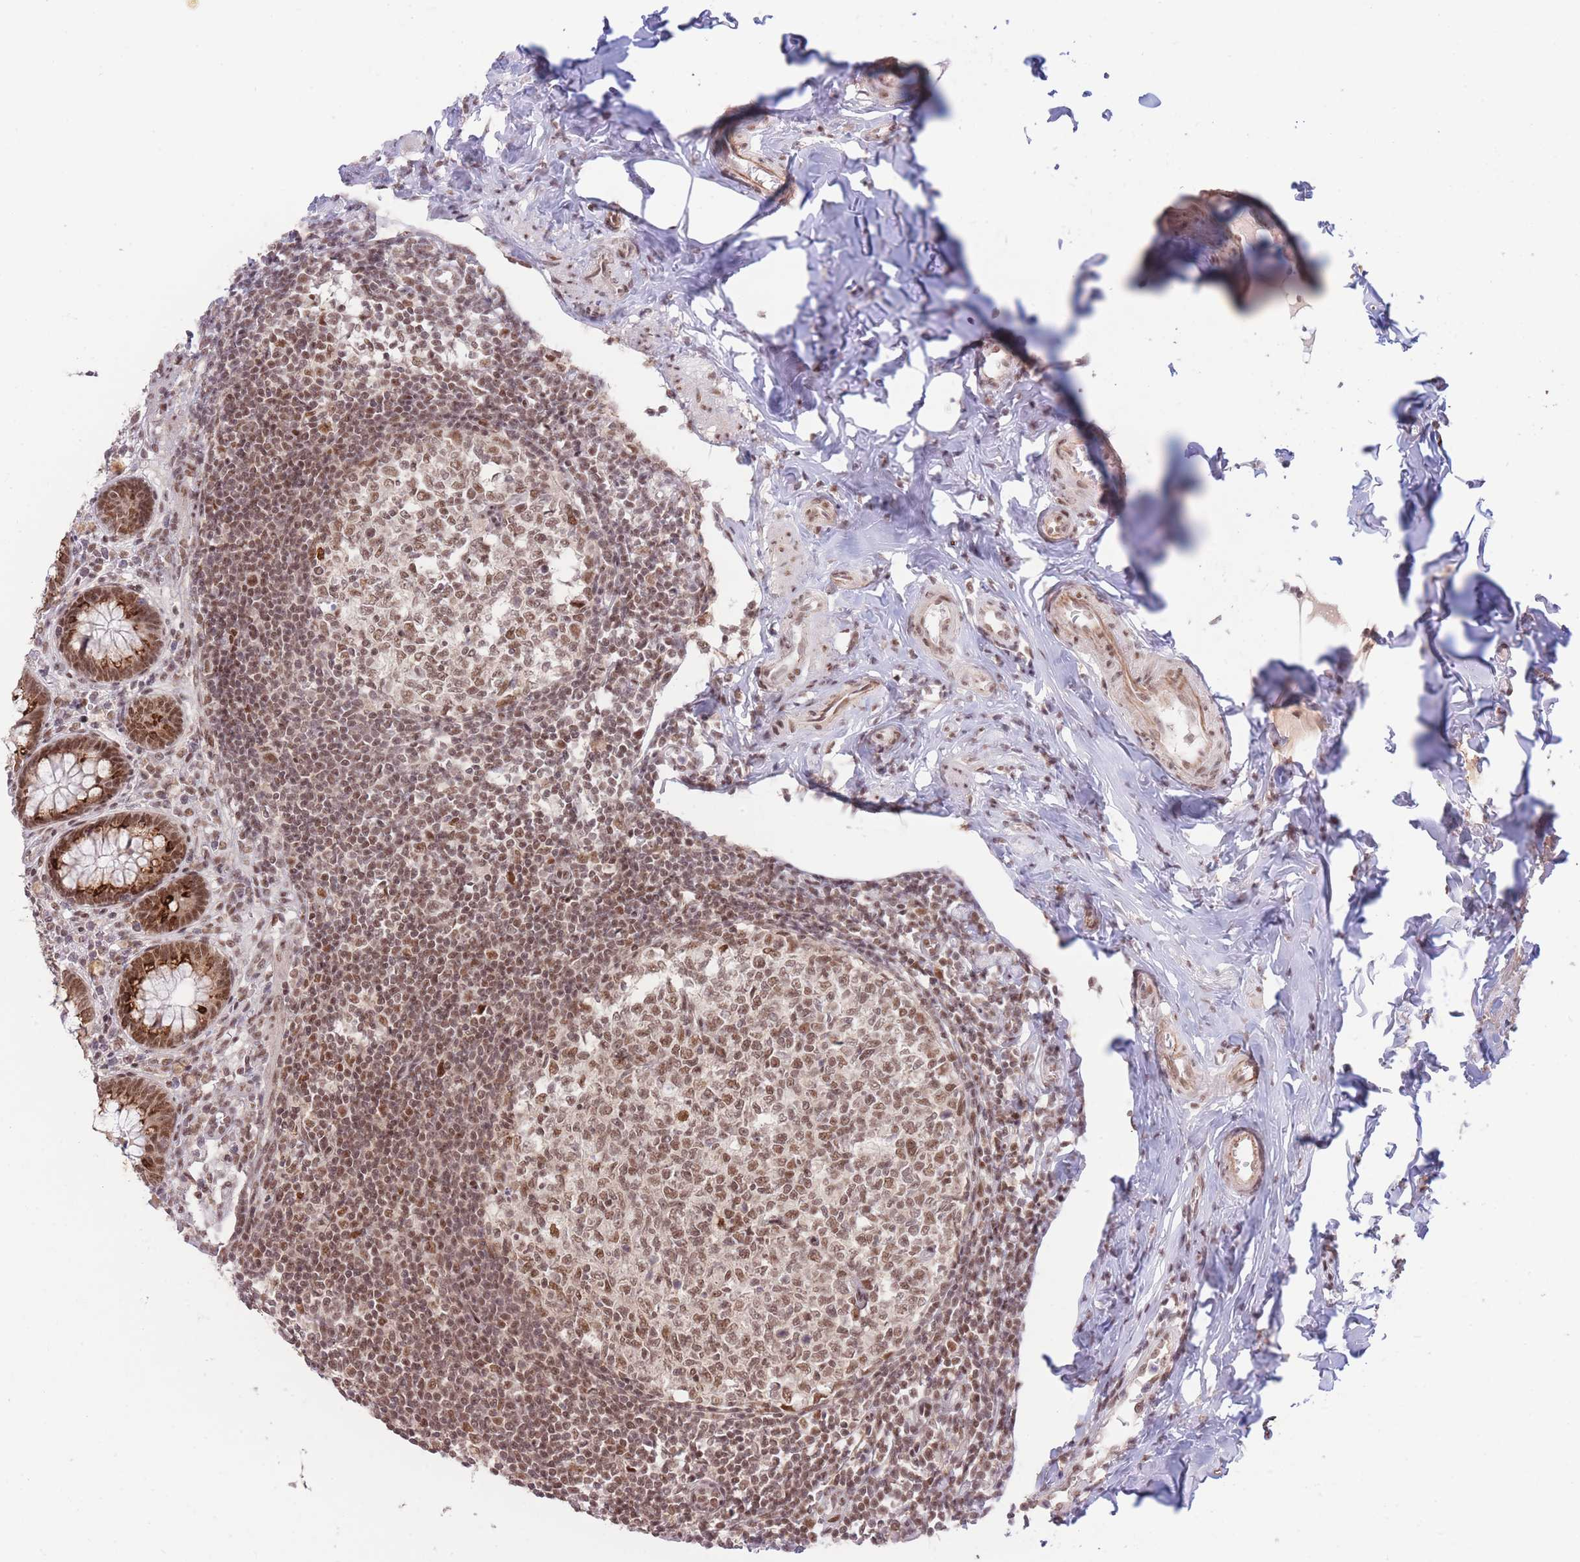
{"staining": {"intensity": "strong", "quantity": ">75%", "location": "cytoplasmic/membranous,nuclear"}, "tissue": "appendix", "cell_type": "Glandular cells", "image_type": "normal", "snomed": [{"axis": "morphology", "description": "Normal tissue, NOS"}, {"axis": "topography", "description": "Appendix"}], "caption": "Immunohistochemistry image of normal appendix: human appendix stained using immunohistochemistry (IHC) shows high levels of strong protein expression localized specifically in the cytoplasmic/membranous,nuclear of glandular cells, appearing as a cytoplasmic/membranous,nuclear brown color.", "gene": "CARD8", "patient": {"sex": "female", "age": 33}}